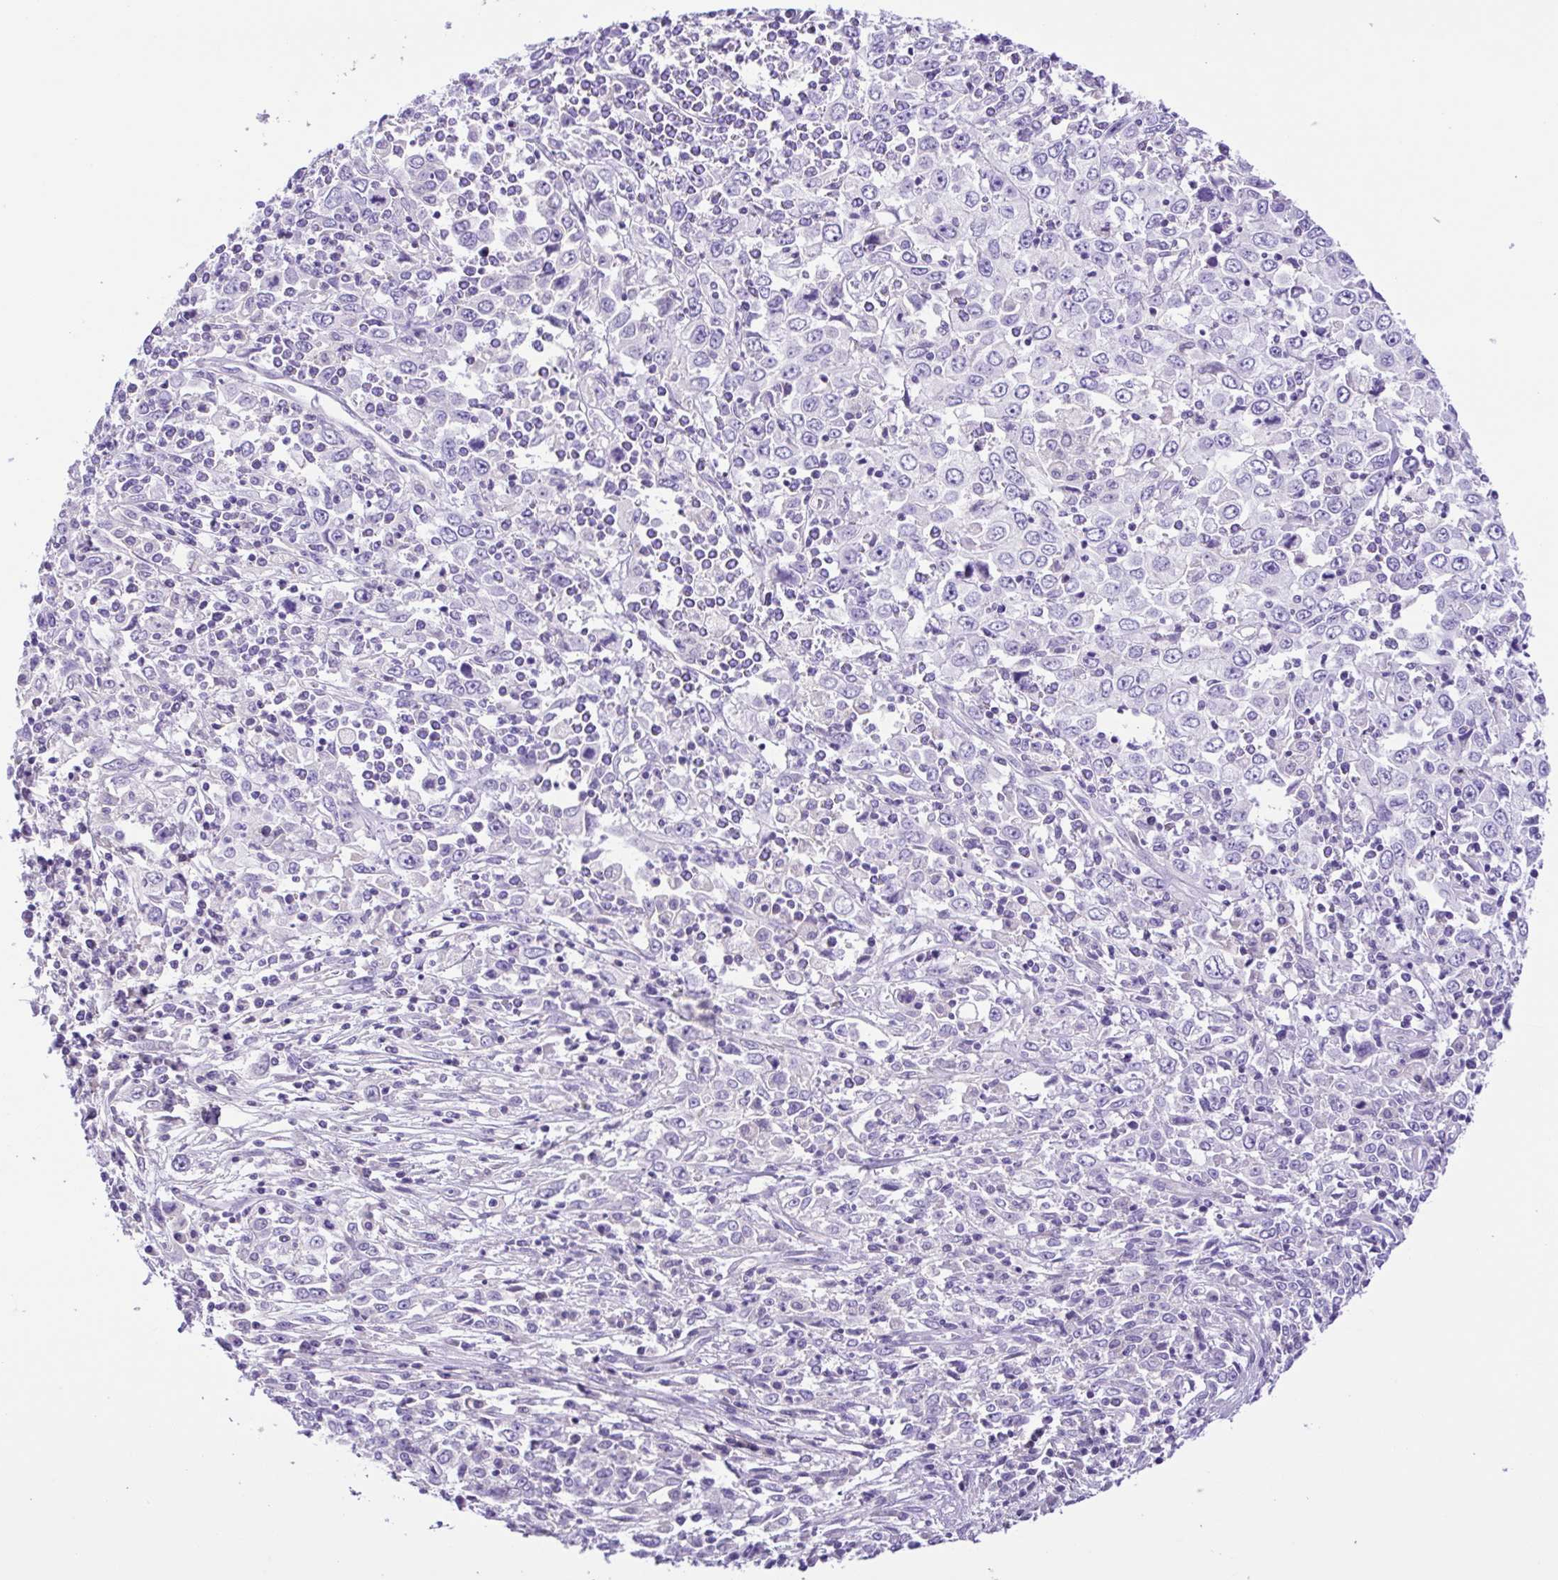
{"staining": {"intensity": "negative", "quantity": "none", "location": "none"}, "tissue": "cervical cancer", "cell_type": "Tumor cells", "image_type": "cancer", "snomed": [{"axis": "morphology", "description": "Adenocarcinoma, NOS"}, {"axis": "topography", "description": "Cervix"}], "caption": "Tumor cells are negative for protein expression in human cervical cancer (adenocarcinoma).", "gene": "ISM2", "patient": {"sex": "female", "age": 40}}